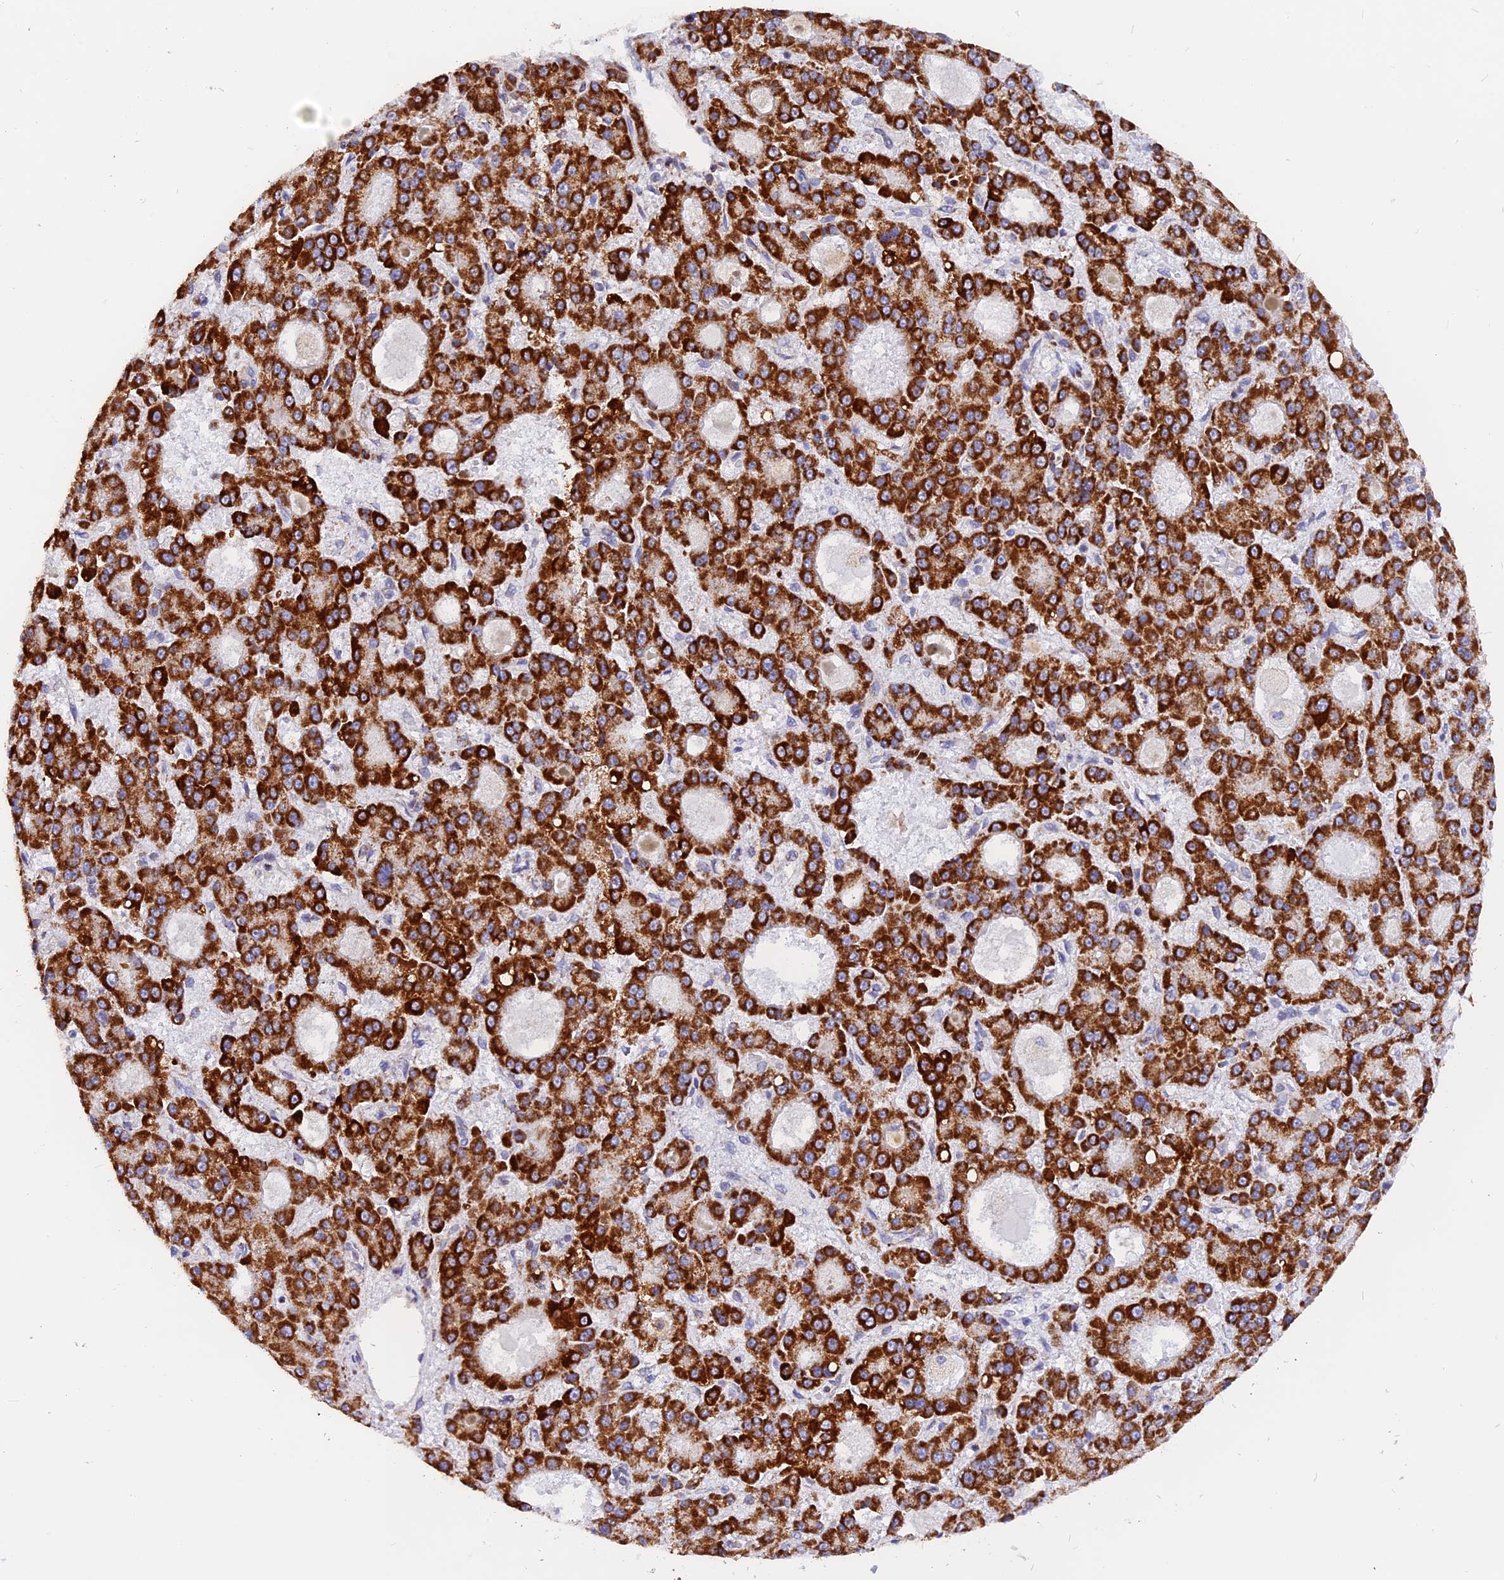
{"staining": {"intensity": "strong", "quantity": ">75%", "location": "cytoplasmic/membranous"}, "tissue": "liver cancer", "cell_type": "Tumor cells", "image_type": "cancer", "snomed": [{"axis": "morphology", "description": "Carcinoma, Hepatocellular, NOS"}, {"axis": "topography", "description": "Liver"}], "caption": "A brown stain labels strong cytoplasmic/membranous expression of a protein in human liver cancer tumor cells.", "gene": "GCDH", "patient": {"sex": "male", "age": 70}}